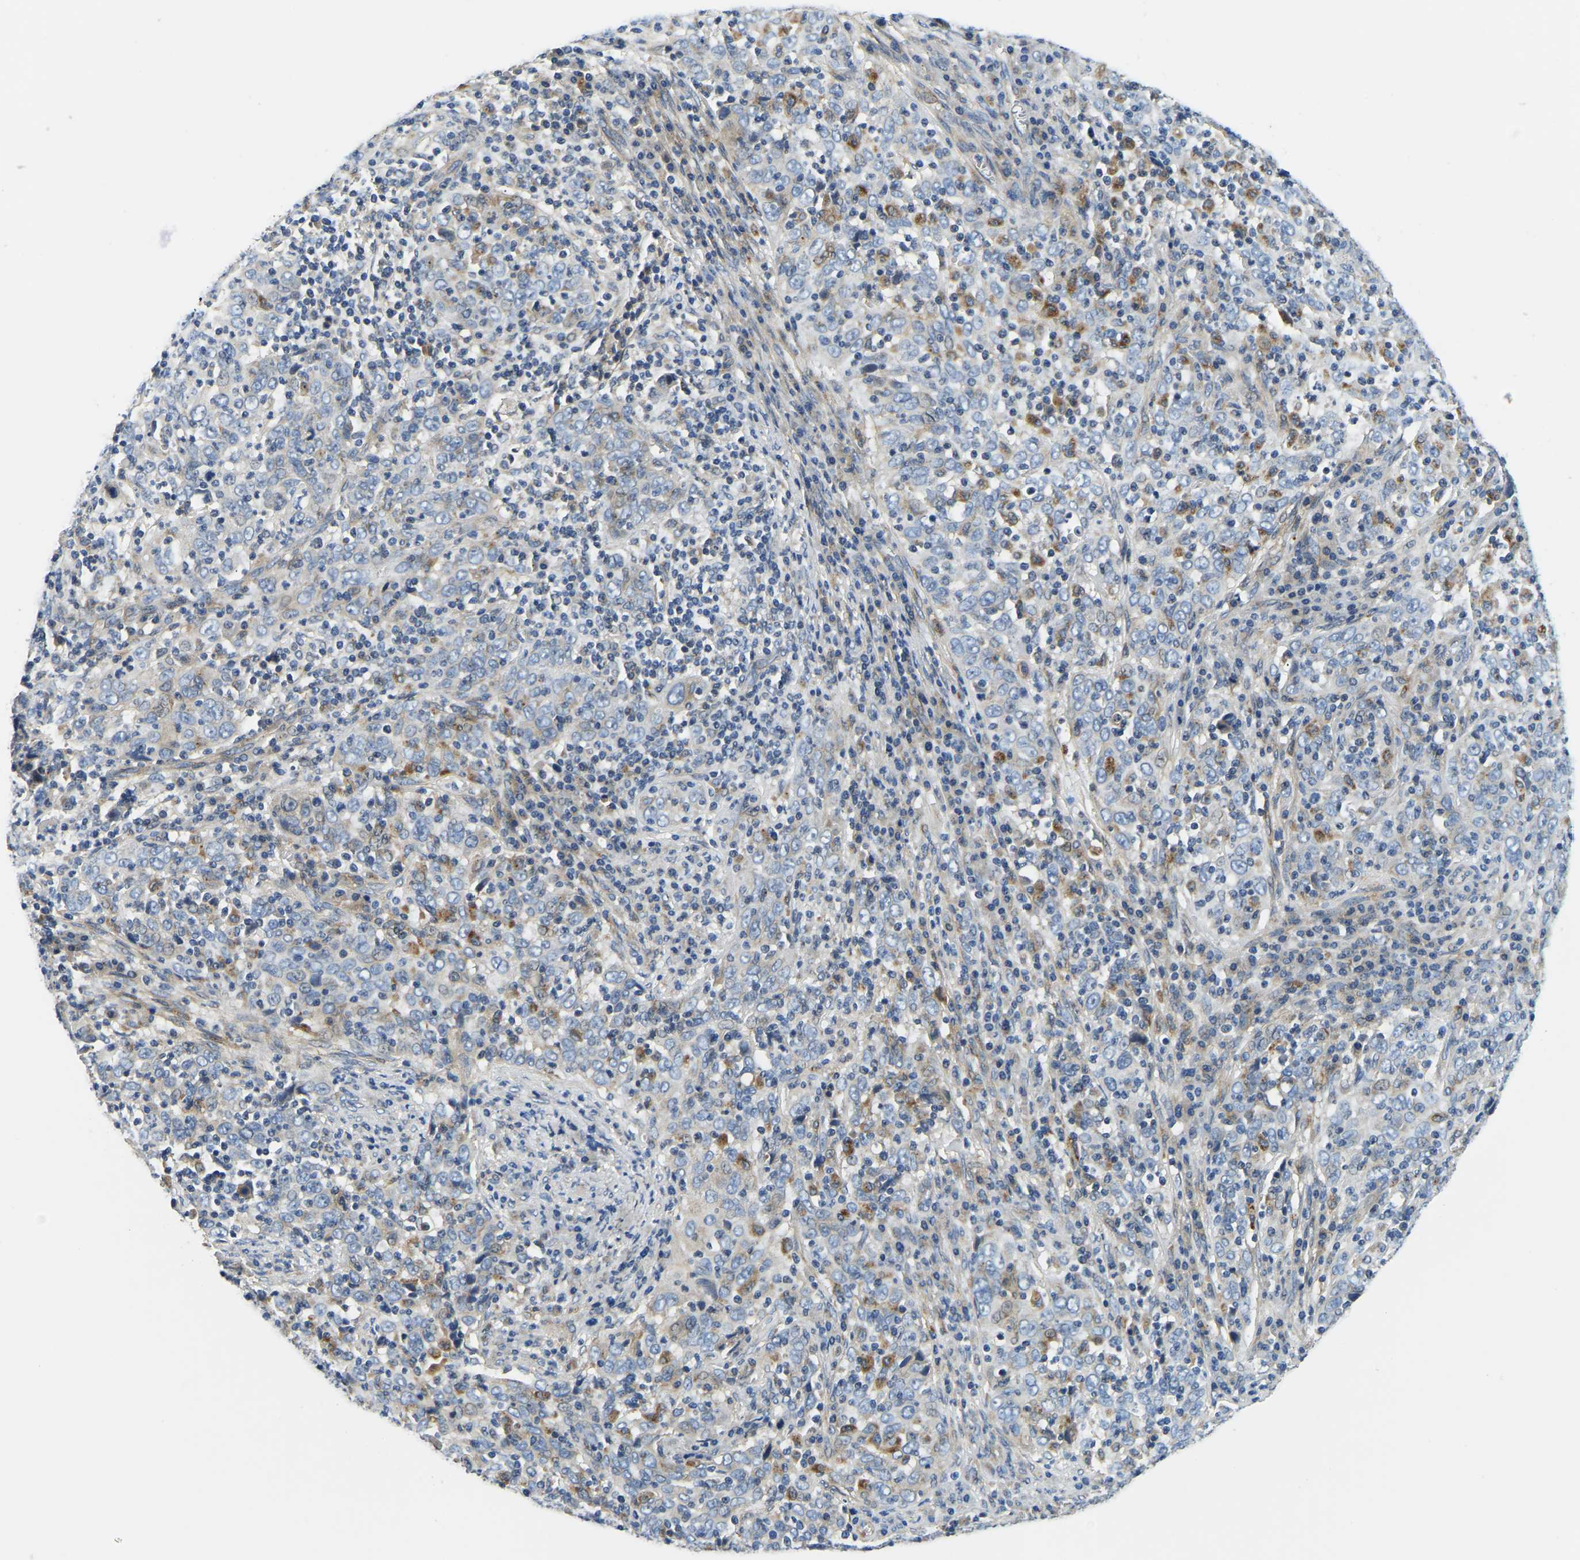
{"staining": {"intensity": "negative", "quantity": "none", "location": "none"}, "tissue": "cervical cancer", "cell_type": "Tumor cells", "image_type": "cancer", "snomed": [{"axis": "morphology", "description": "Squamous cell carcinoma, NOS"}, {"axis": "topography", "description": "Cervix"}], "caption": "A micrograph of human cervical cancer is negative for staining in tumor cells.", "gene": "RNF39", "patient": {"sex": "female", "age": 46}}